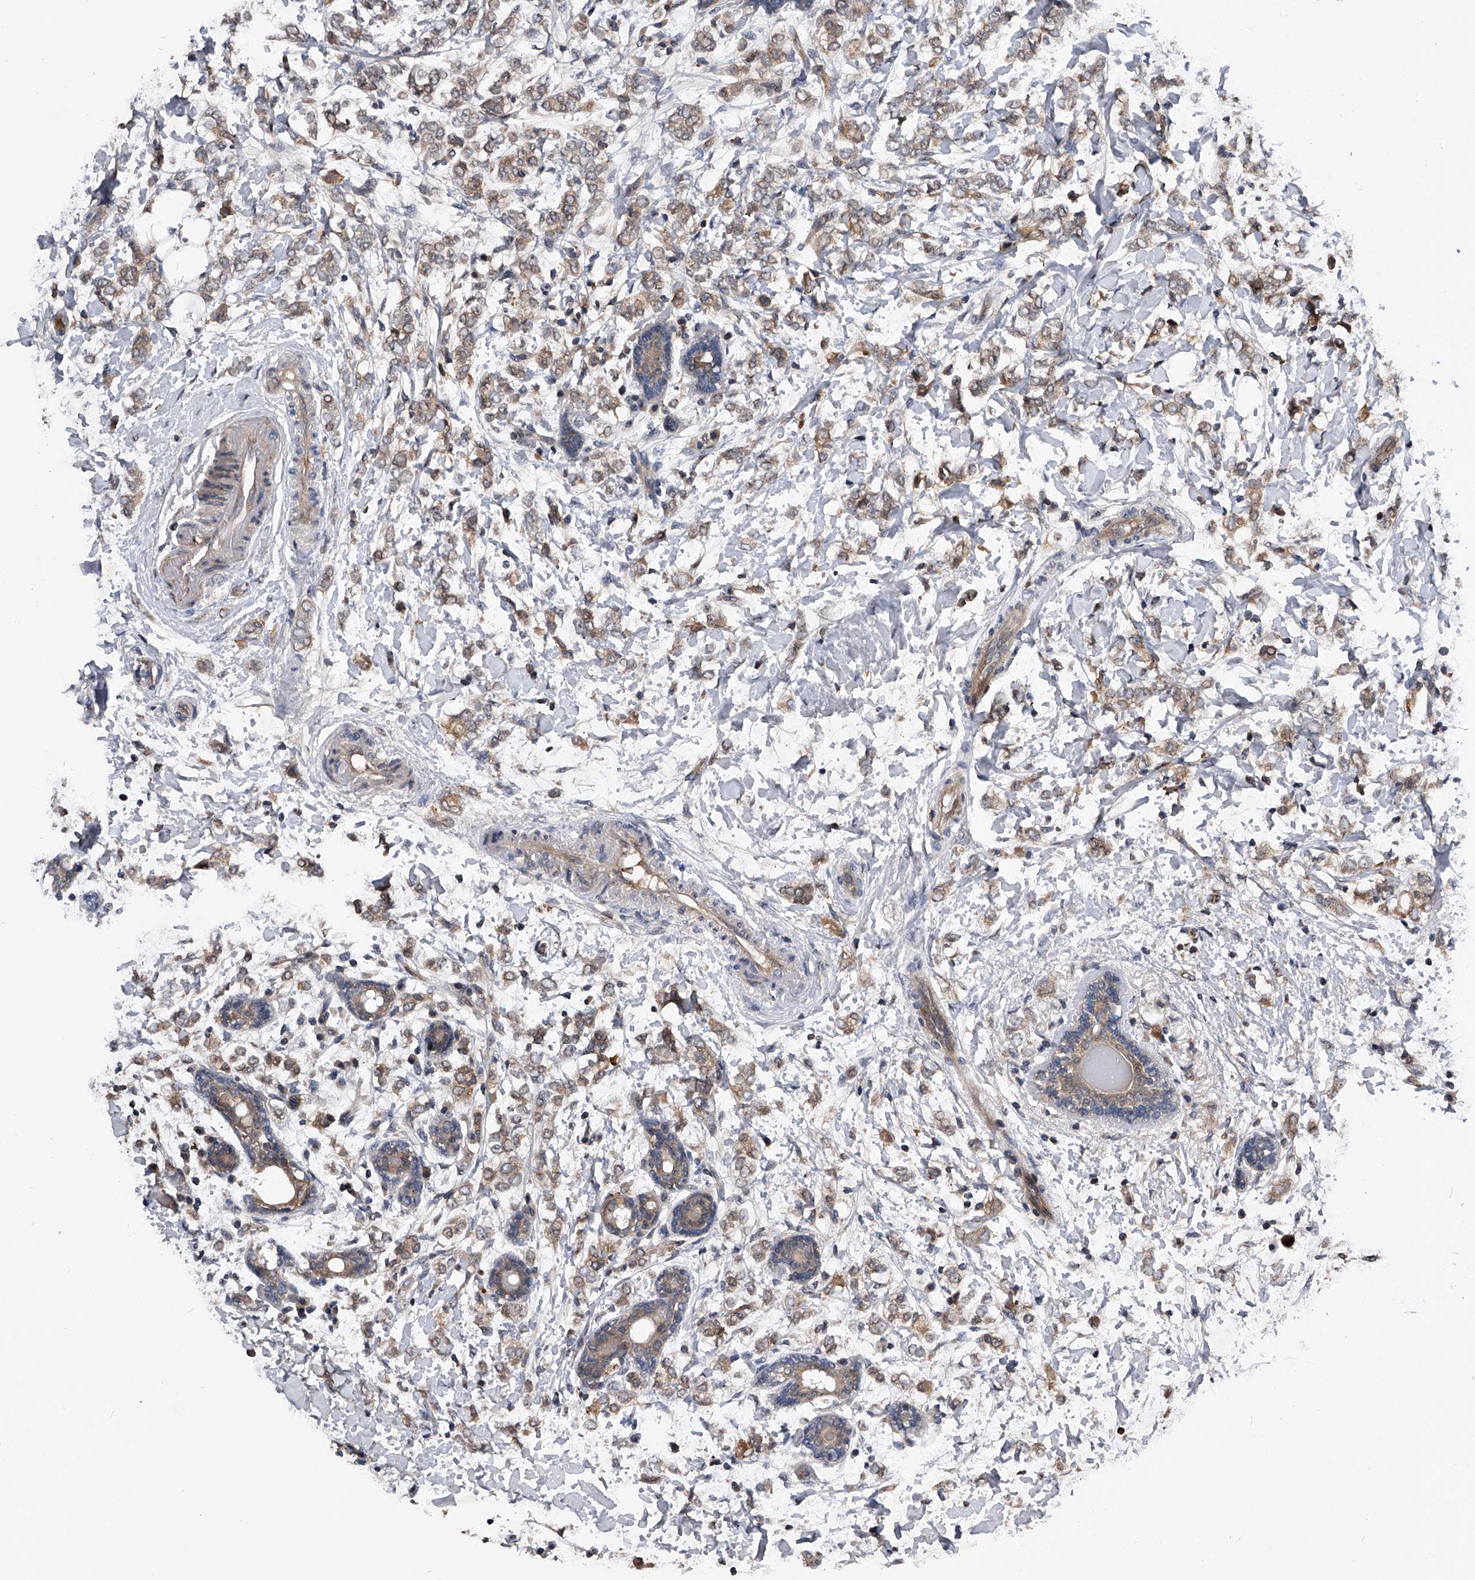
{"staining": {"intensity": "weak", "quantity": "25%-75%", "location": "cytoplasmic/membranous"}, "tissue": "breast cancer", "cell_type": "Tumor cells", "image_type": "cancer", "snomed": [{"axis": "morphology", "description": "Normal tissue, NOS"}, {"axis": "morphology", "description": "Lobular carcinoma"}, {"axis": "topography", "description": "Breast"}], "caption": "This photomicrograph shows immunohistochemistry staining of breast lobular carcinoma, with low weak cytoplasmic/membranous expression in approximately 25%-75% of tumor cells.", "gene": "ZNF30", "patient": {"sex": "female", "age": 47}}